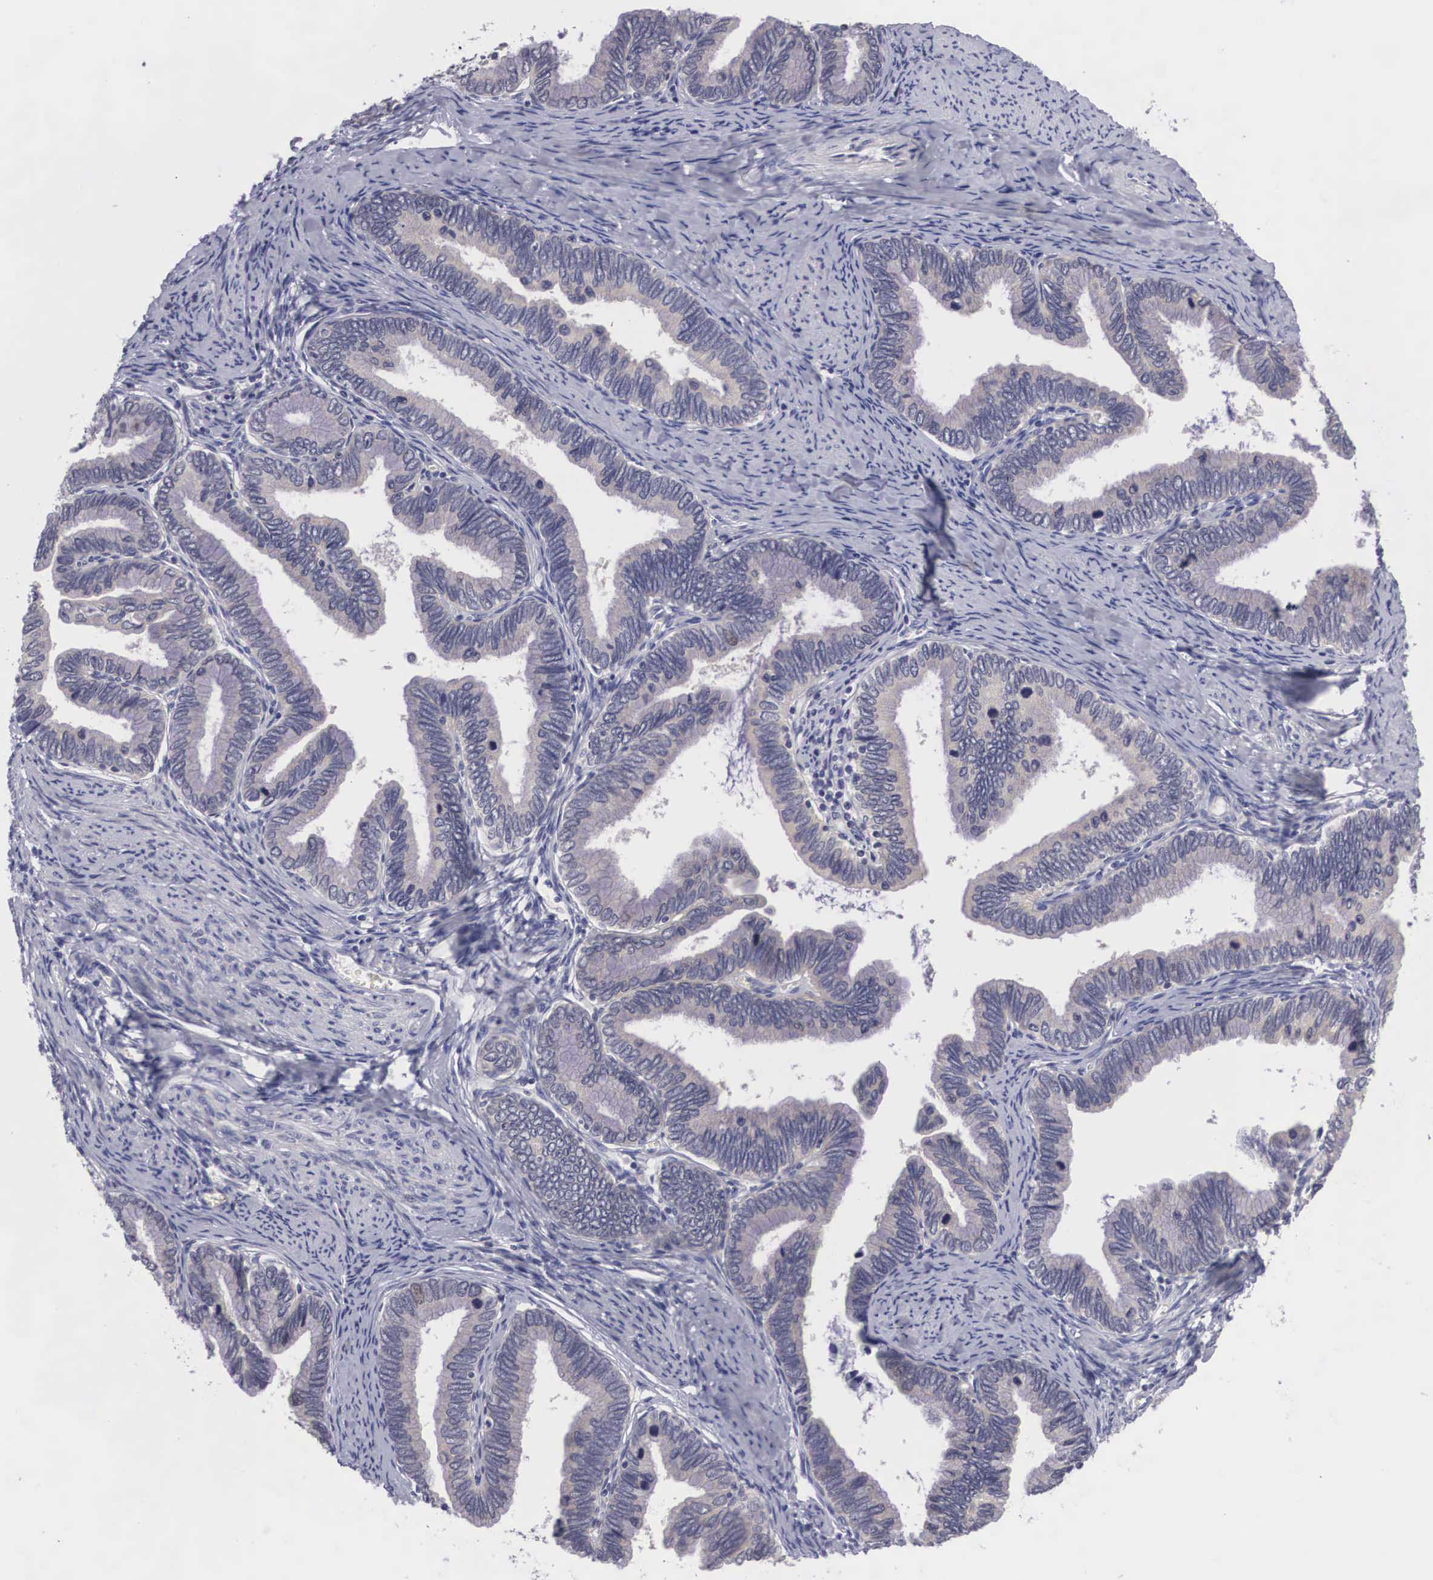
{"staining": {"intensity": "negative", "quantity": "none", "location": "none"}, "tissue": "cervical cancer", "cell_type": "Tumor cells", "image_type": "cancer", "snomed": [{"axis": "morphology", "description": "Adenocarcinoma, NOS"}, {"axis": "topography", "description": "Cervix"}], "caption": "DAB (3,3'-diaminobenzidine) immunohistochemical staining of adenocarcinoma (cervical) reveals no significant positivity in tumor cells.", "gene": "GRIPAP1", "patient": {"sex": "female", "age": 49}}